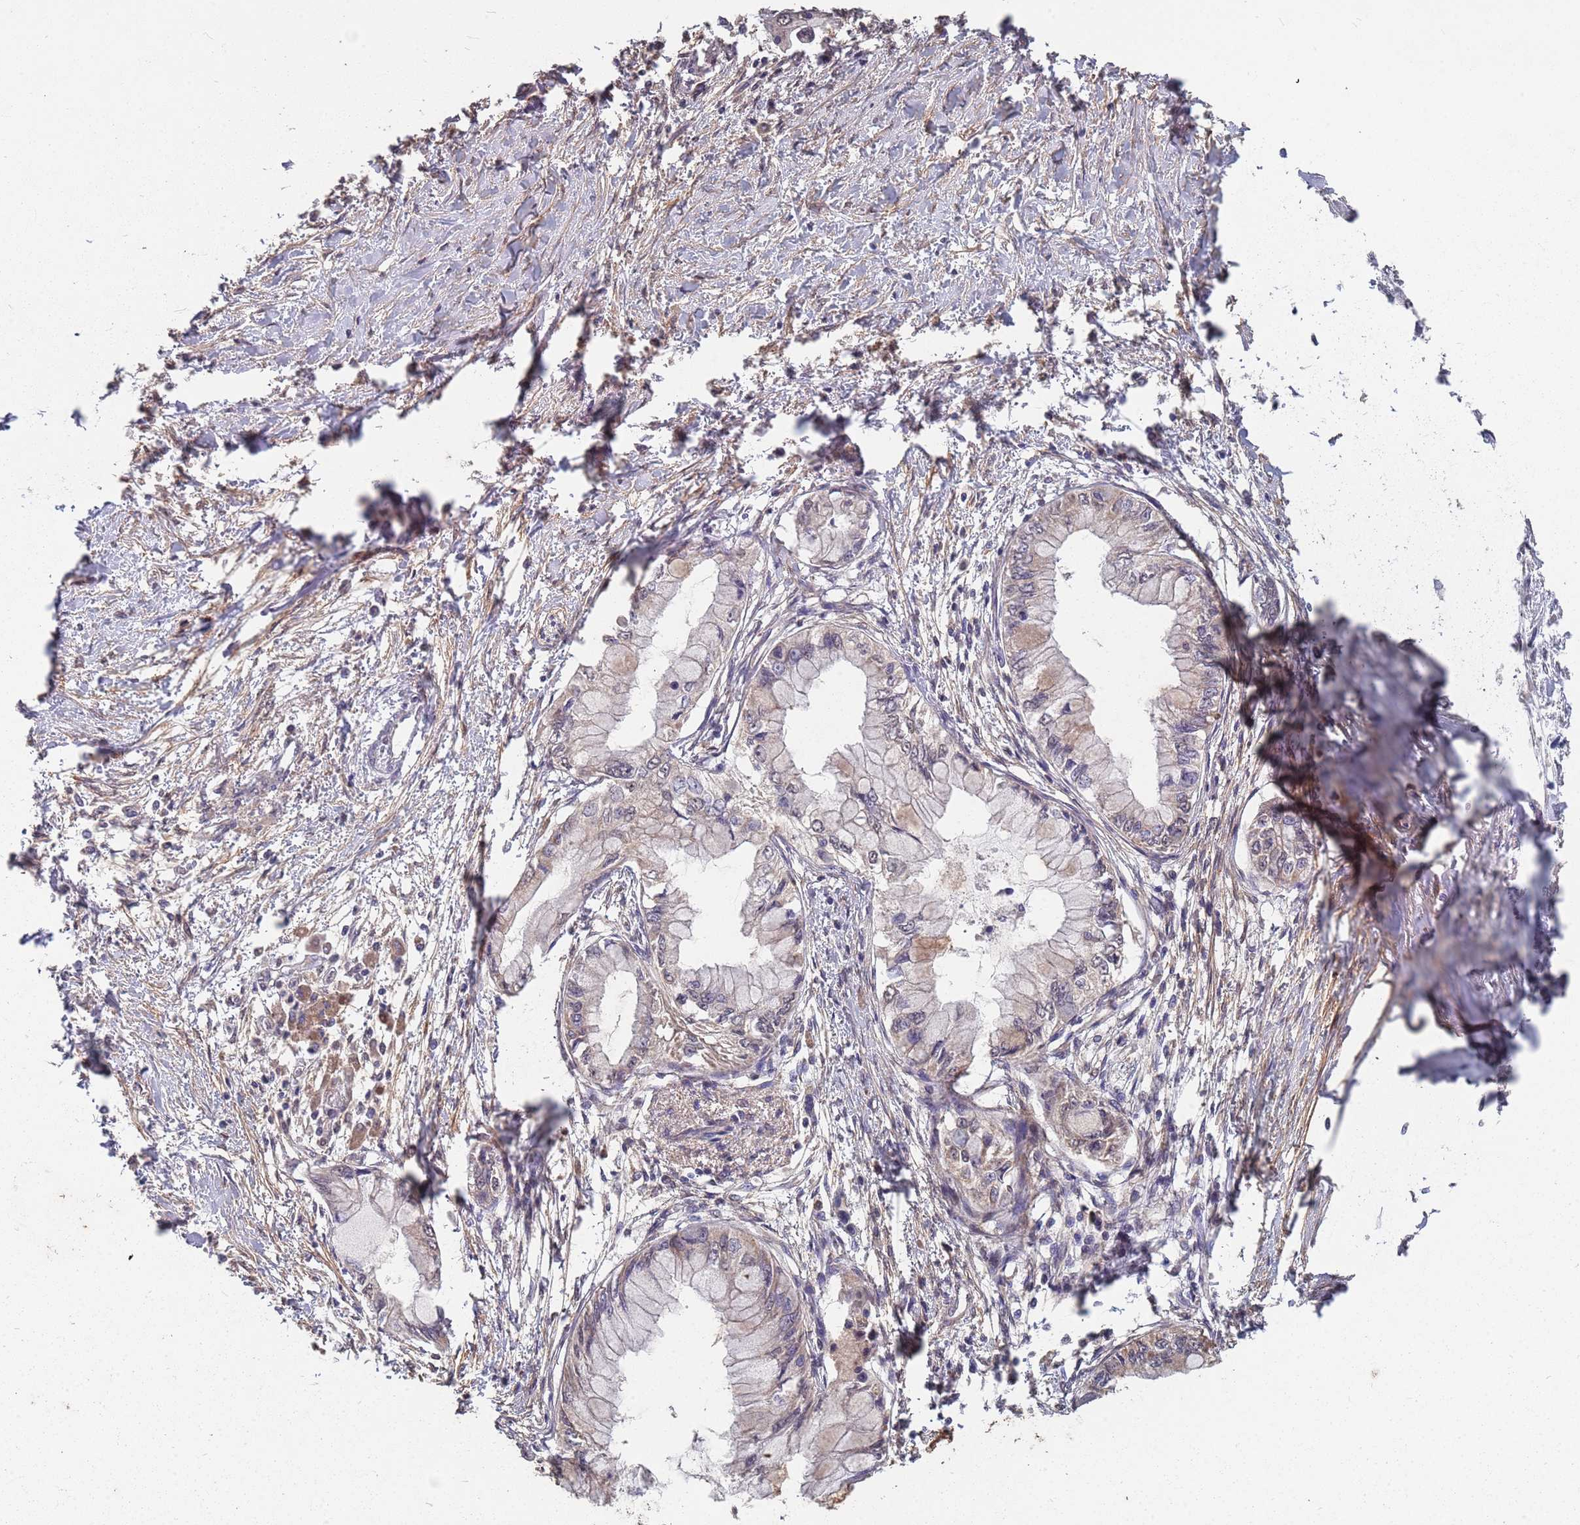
{"staining": {"intensity": "weak", "quantity": "<25%", "location": "cytoplasmic/membranous"}, "tissue": "pancreatic cancer", "cell_type": "Tumor cells", "image_type": "cancer", "snomed": [{"axis": "morphology", "description": "Adenocarcinoma, NOS"}, {"axis": "topography", "description": "Pancreas"}], "caption": "This is an immunohistochemistry (IHC) image of human adenocarcinoma (pancreatic). There is no staining in tumor cells.", "gene": "PRORP", "patient": {"sex": "male", "age": 48}}